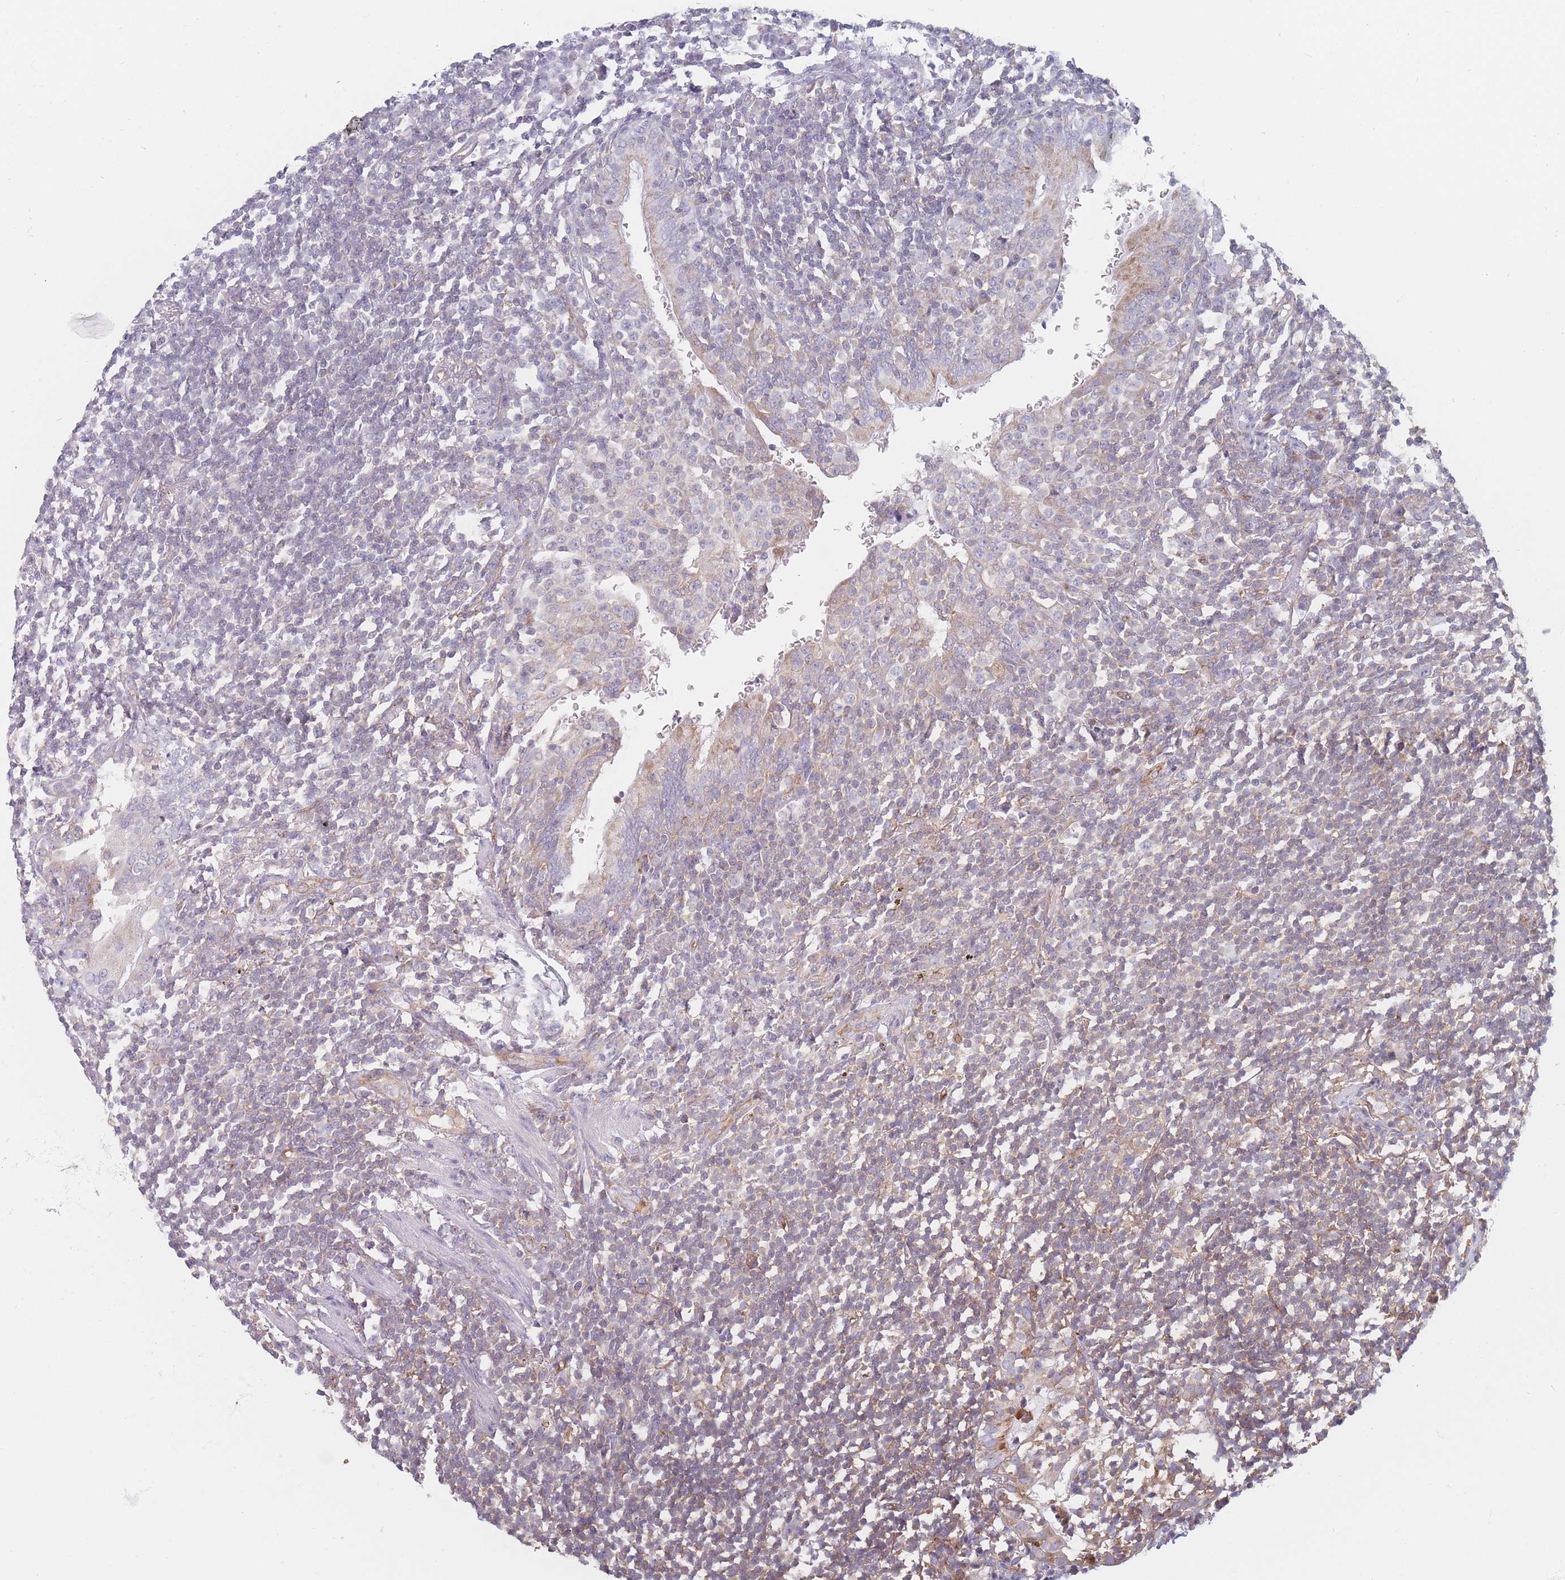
{"staining": {"intensity": "negative", "quantity": "none", "location": "none"}, "tissue": "lymphoma", "cell_type": "Tumor cells", "image_type": "cancer", "snomed": [{"axis": "morphology", "description": "Malignant lymphoma, non-Hodgkin's type, Low grade"}, {"axis": "topography", "description": "Lung"}], "caption": "An immunohistochemistry photomicrograph of low-grade malignant lymphoma, non-Hodgkin's type is shown. There is no staining in tumor cells of low-grade malignant lymphoma, non-Hodgkin's type.", "gene": "MAP1S", "patient": {"sex": "female", "age": 71}}